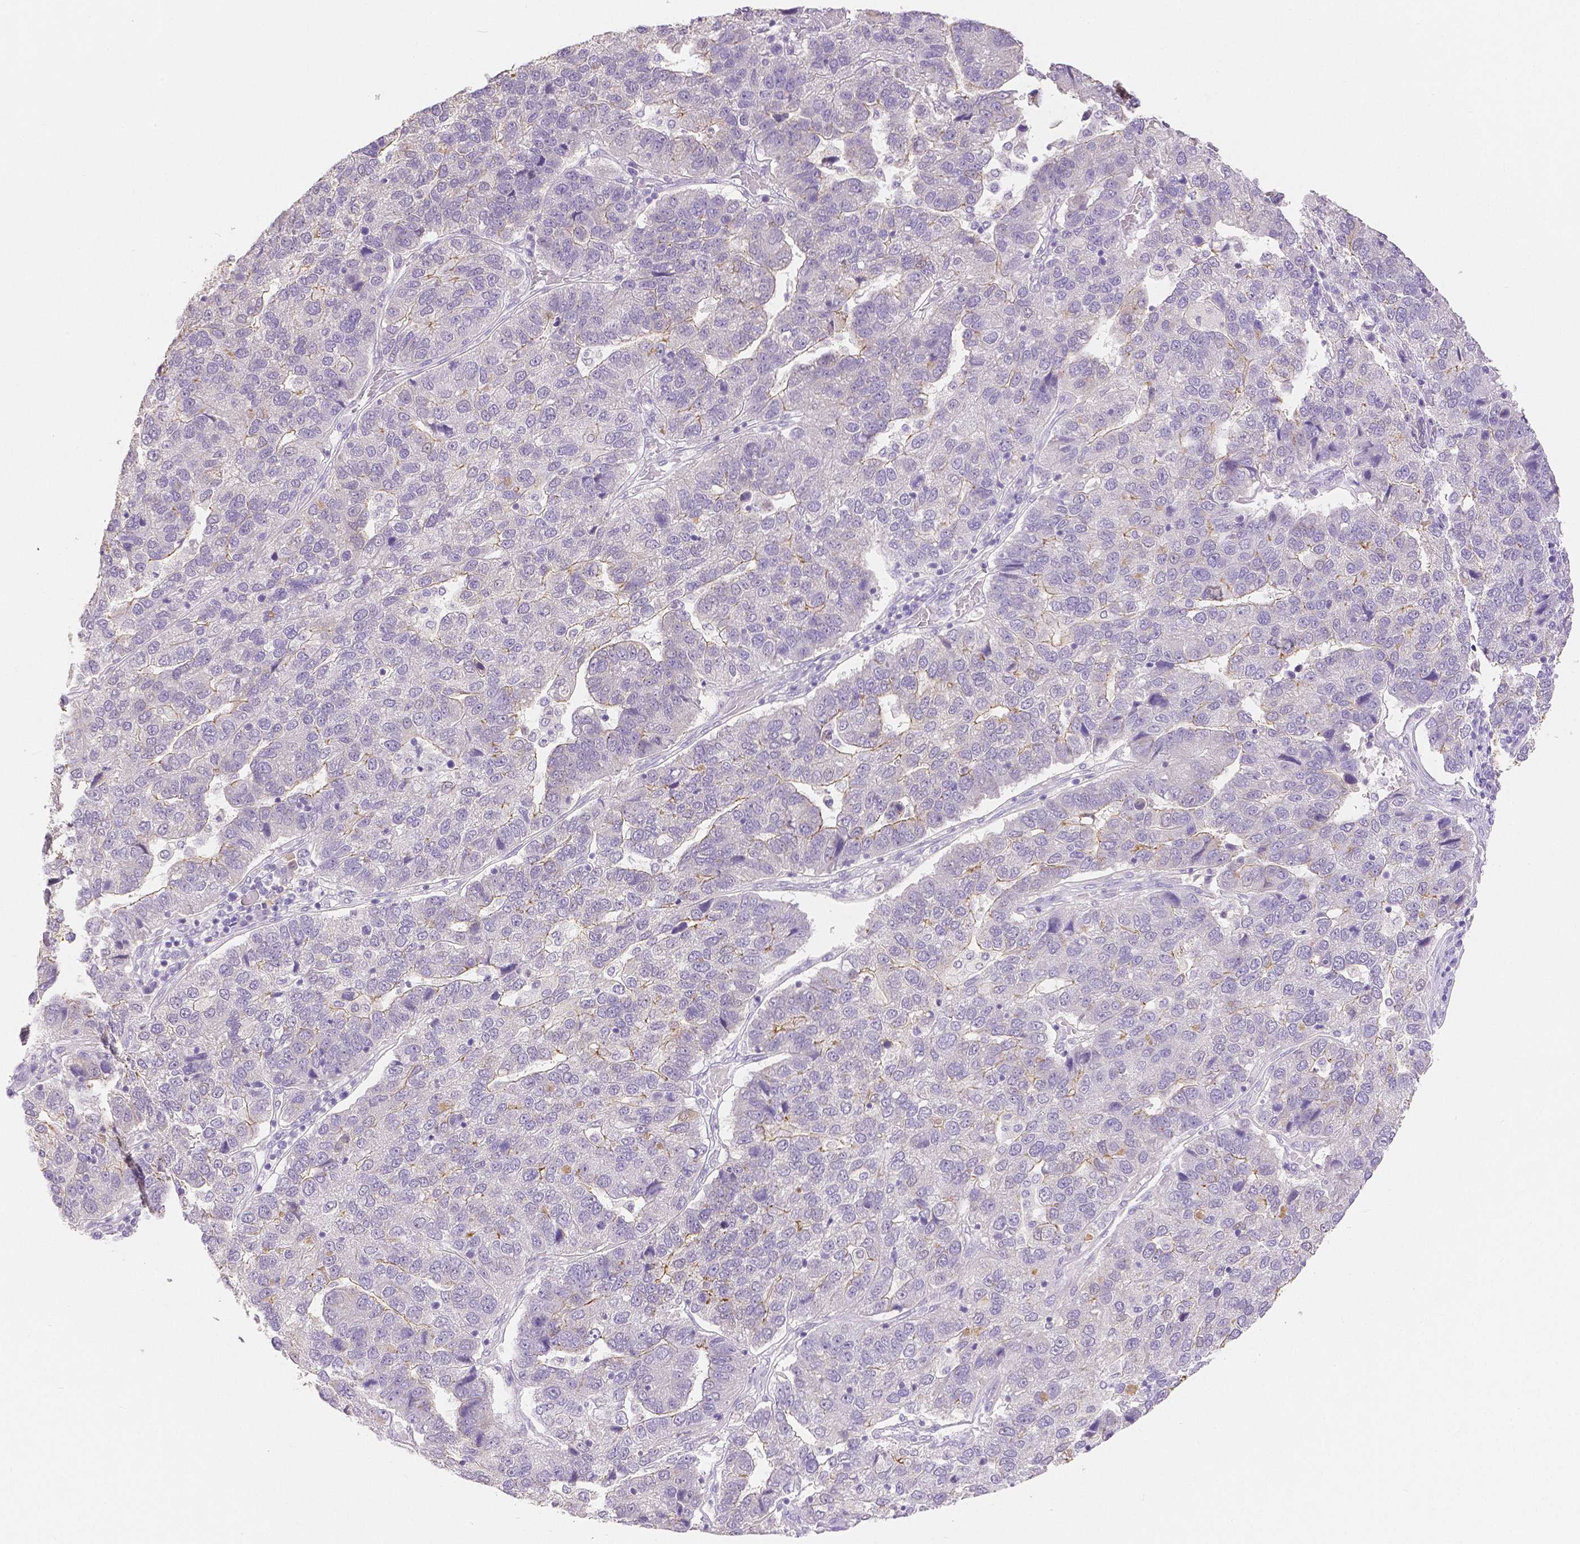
{"staining": {"intensity": "moderate", "quantity": "<25%", "location": "cytoplasmic/membranous"}, "tissue": "pancreatic cancer", "cell_type": "Tumor cells", "image_type": "cancer", "snomed": [{"axis": "morphology", "description": "Adenocarcinoma, NOS"}, {"axis": "topography", "description": "Pancreas"}], "caption": "Immunohistochemistry of adenocarcinoma (pancreatic) exhibits low levels of moderate cytoplasmic/membranous expression in about <25% of tumor cells.", "gene": "OCLN", "patient": {"sex": "female", "age": 61}}